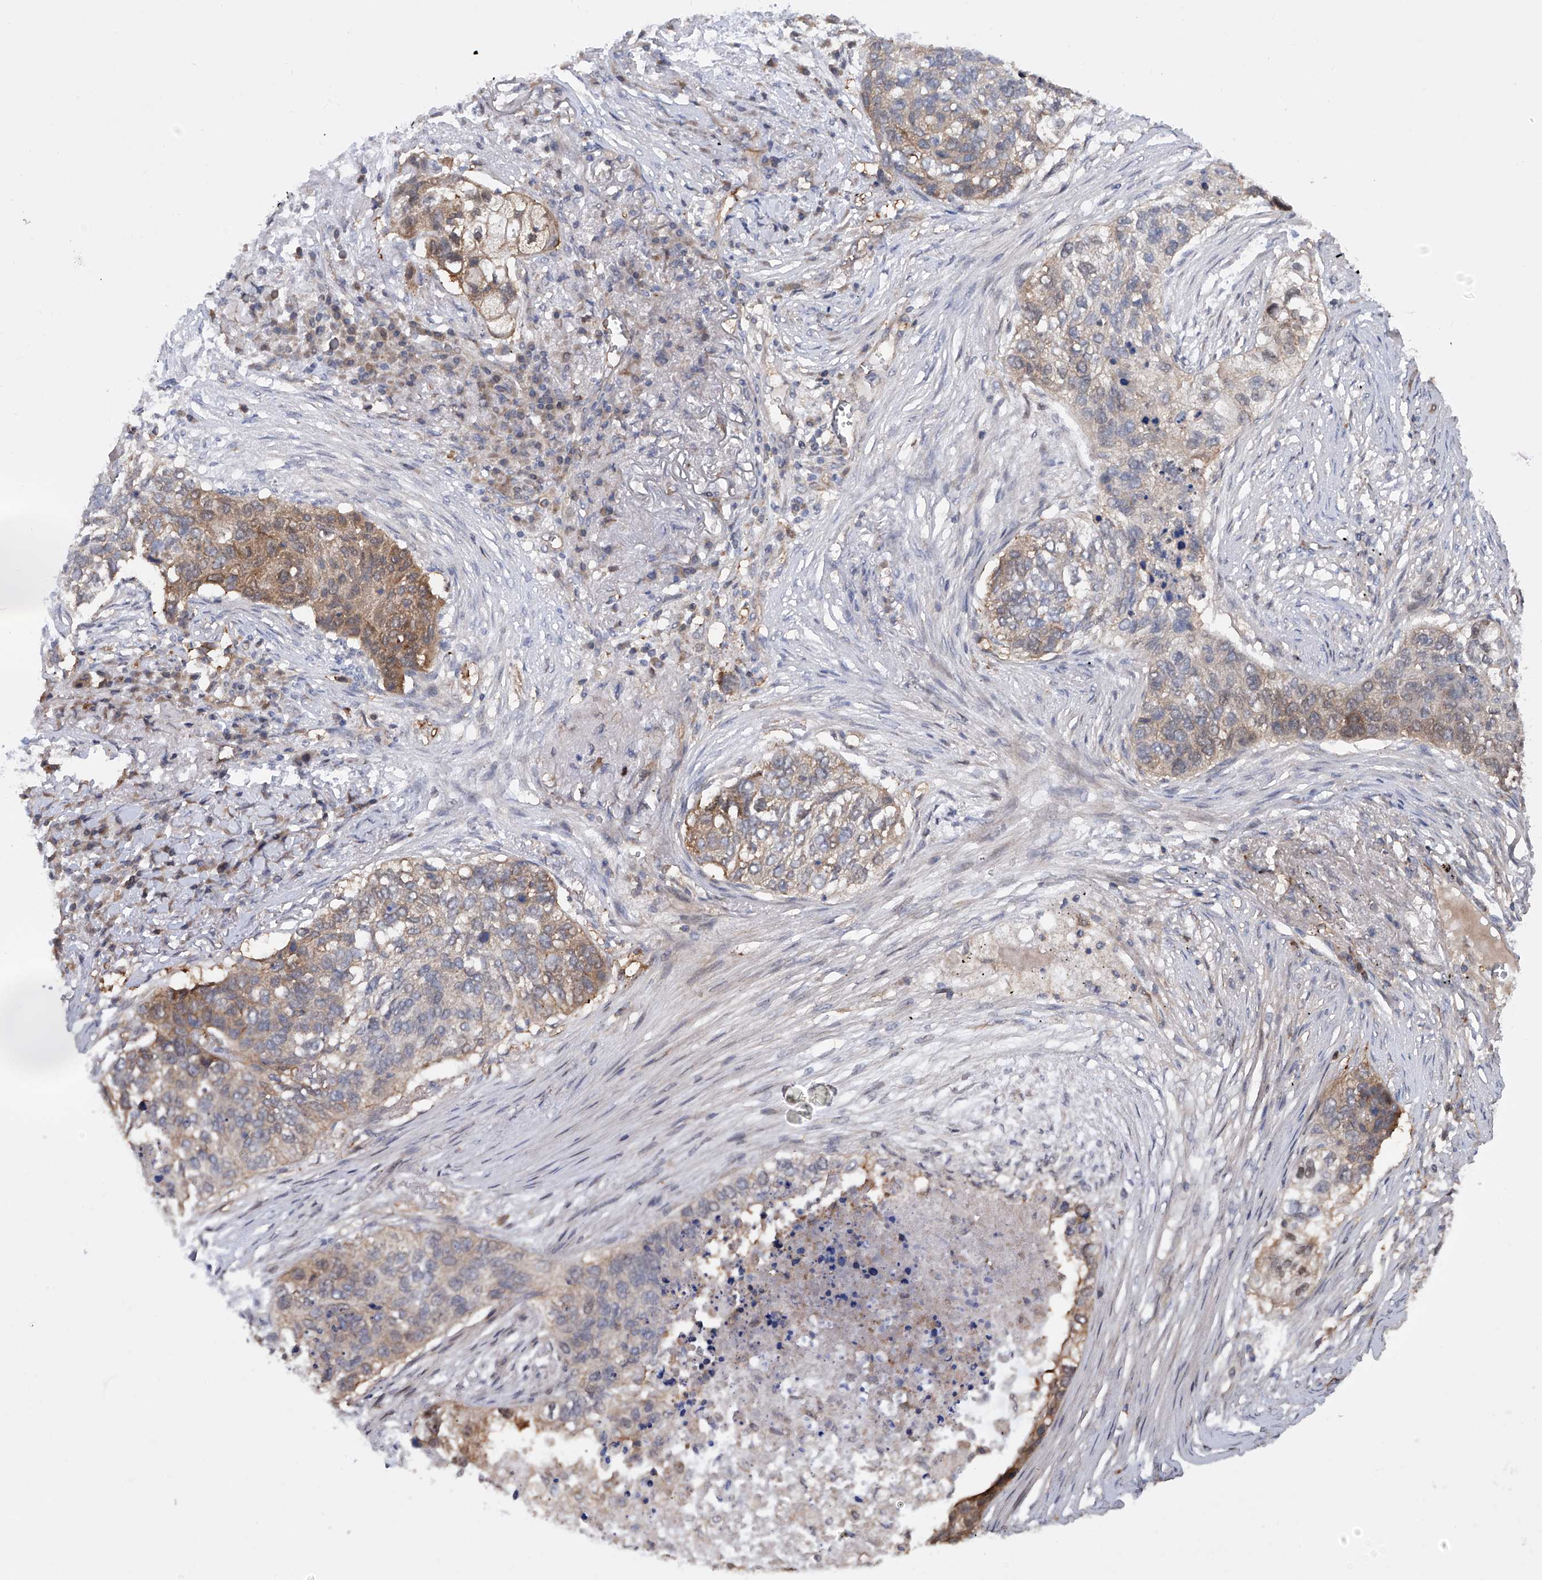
{"staining": {"intensity": "moderate", "quantity": "25%-75%", "location": "cytoplasmic/membranous"}, "tissue": "lung cancer", "cell_type": "Tumor cells", "image_type": "cancer", "snomed": [{"axis": "morphology", "description": "Squamous cell carcinoma, NOS"}, {"axis": "topography", "description": "Lung"}], "caption": "Protein analysis of lung cancer tissue shows moderate cytoplasmic/membranous positivity in approximately 25%-75% of tumor cells.", "gene": "NUDT17", "patient": {"sex": "female", "age": 63}}